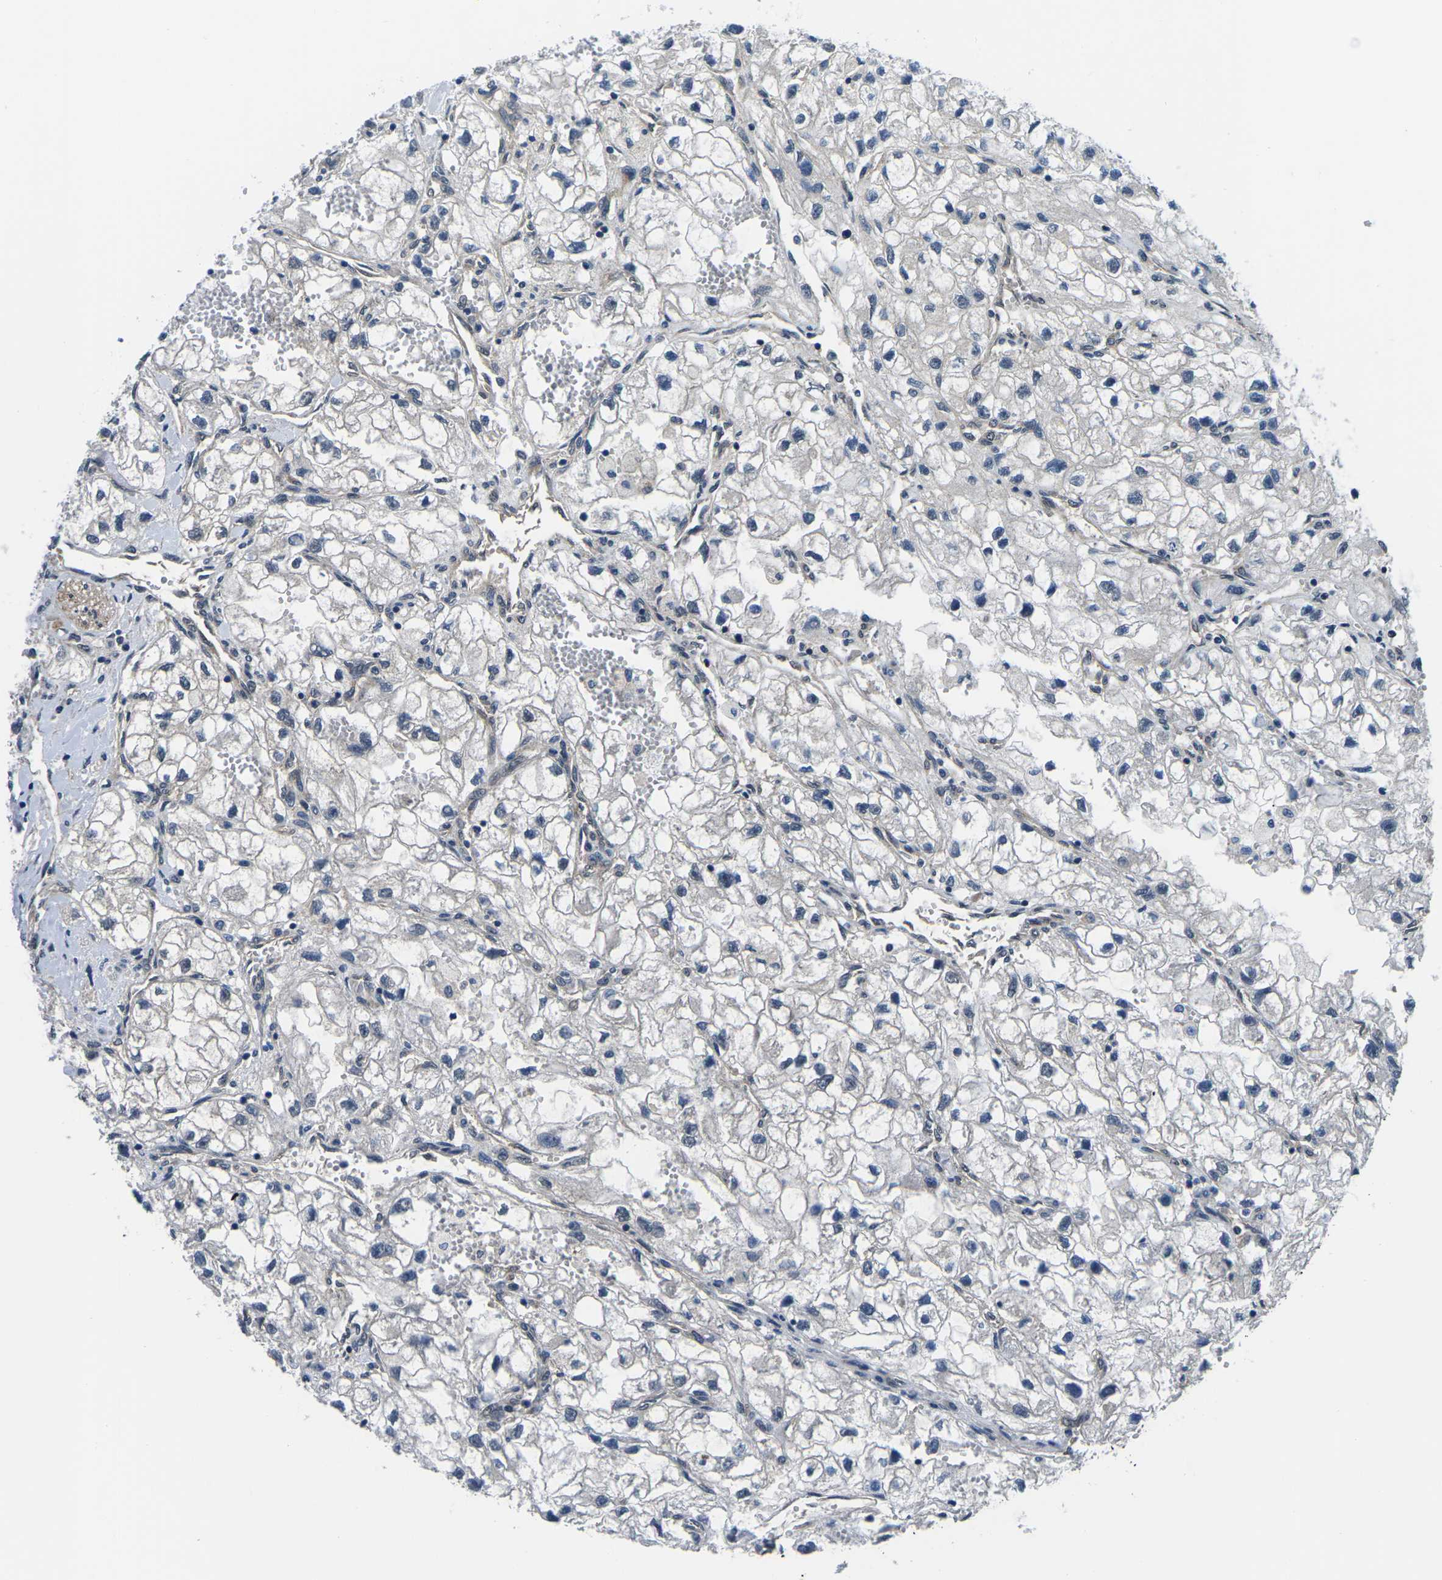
{"staining": {"intensity": "negative", "quantity": "none", "location": "none"}, "tissue": "renal cancer", "cell_type": "Tumor cells", "image_type": "cancer", "snomed": [{"axis": "morphology", "description": "Adenocarcinoma, NOS"}, {"axis": "topography", "description": "Kidney"}], "caption": "This image is of adenocarcinoma (renal) stained with immunohistochemistry (IHC) to label a protein in brown with the nuclei are counter-stained blue. There is no positivity in tumor cells.", "gene": "GSK3B", "patient": {"sex": "female", "age": 70}}